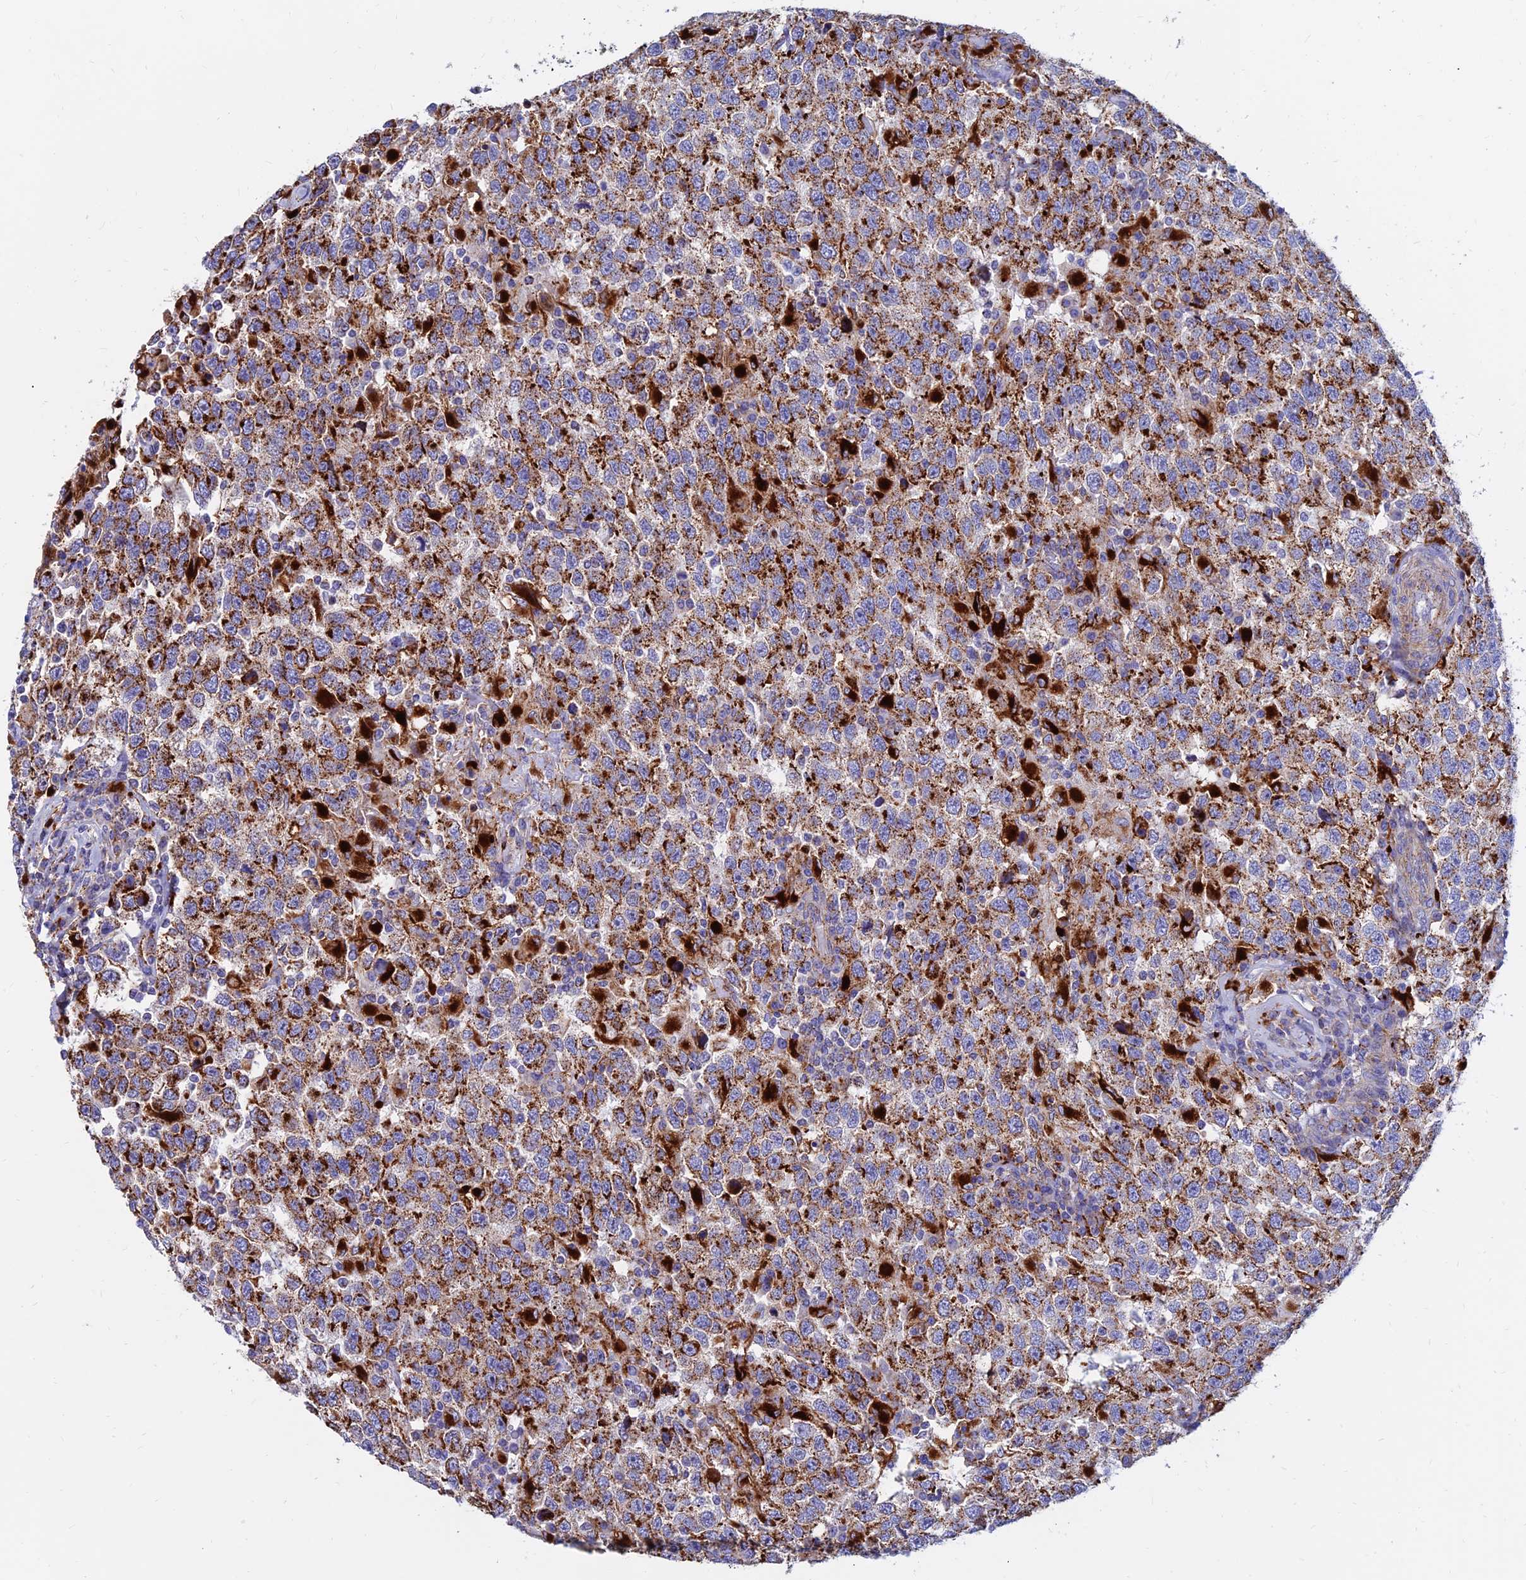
{"staining": {"intensity": "strong", "quantity": ">75%", "location": "cytoplasmic/membranous"}, "tissue": "testis cancer", "cell_type": "Tumor cells", "image_type": "cancer", "snomed": [{"axis": "morphology", "description": "Seminoma, NOS"}, {"axis": "topography", "description": "Testis"}], "caption": "Protein expression analysis of testis seminoma reveals strong cytoplasmic/membranous positivity in approximately >75% of tumor cells.", "gene": "SPNS1", "patient": {"sex": "male", "age": 41}}